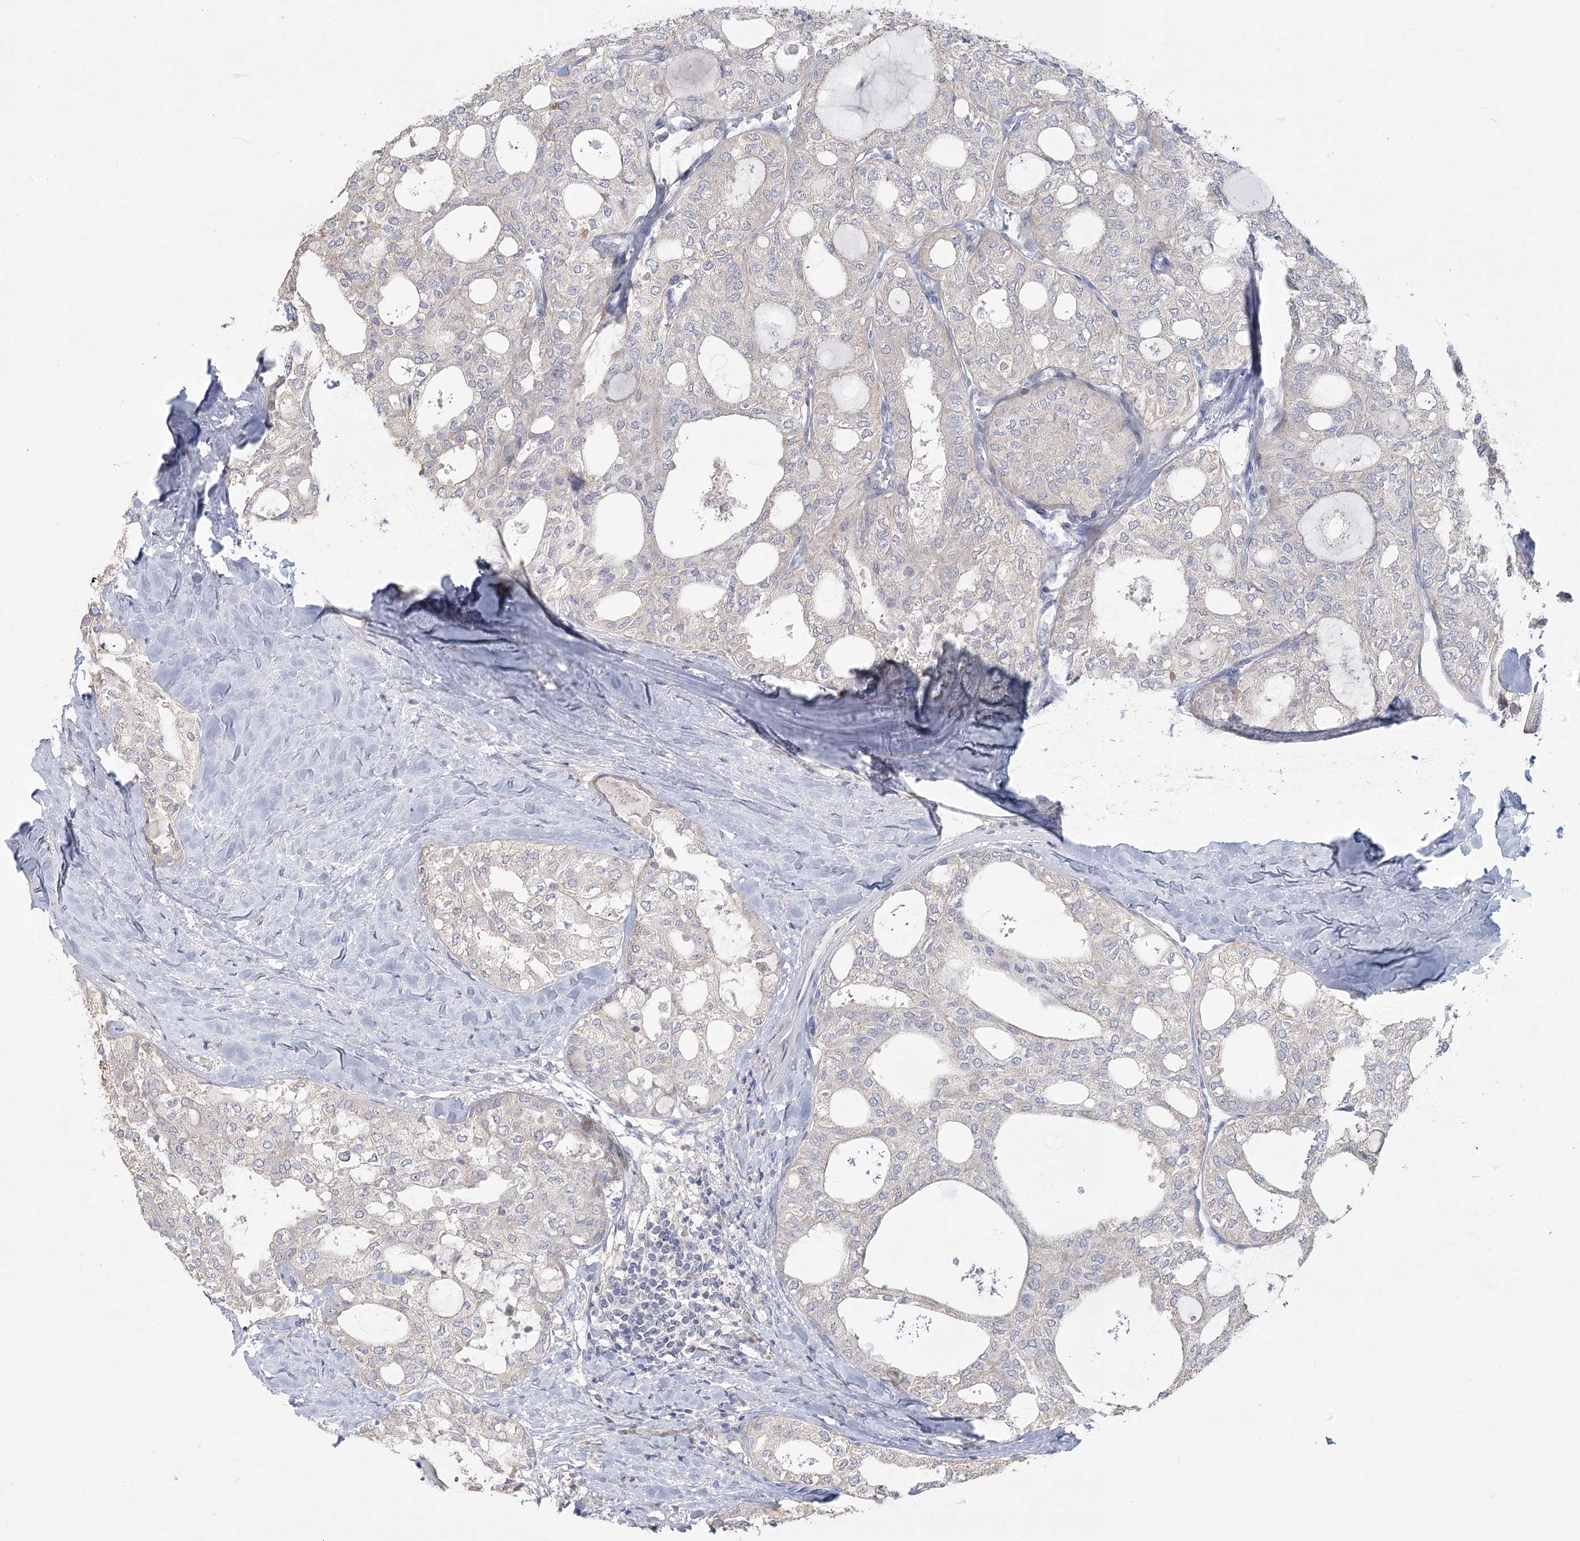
{"staining": {"intensity": "negative", "quantity": "none", "location": "none"}, "tissue": "thyroid cancer", "cell_type": "Tumor cells", "image_type": "cancer", "snomed": [{"axis": "morphology", "description": "Follicular adenoma carcinoma, NOS"}, {"axis": "topography", "description": "Thyroid gland"}], "caption": "IHC image of neoplastic tissue: thyroid cancer (follicular adenoma carcinoma) stained with DAB reveals no significant protein expression in tumor cells.", "gene": "CNTLN", "patient": {"sex": "male", "age": 75}}